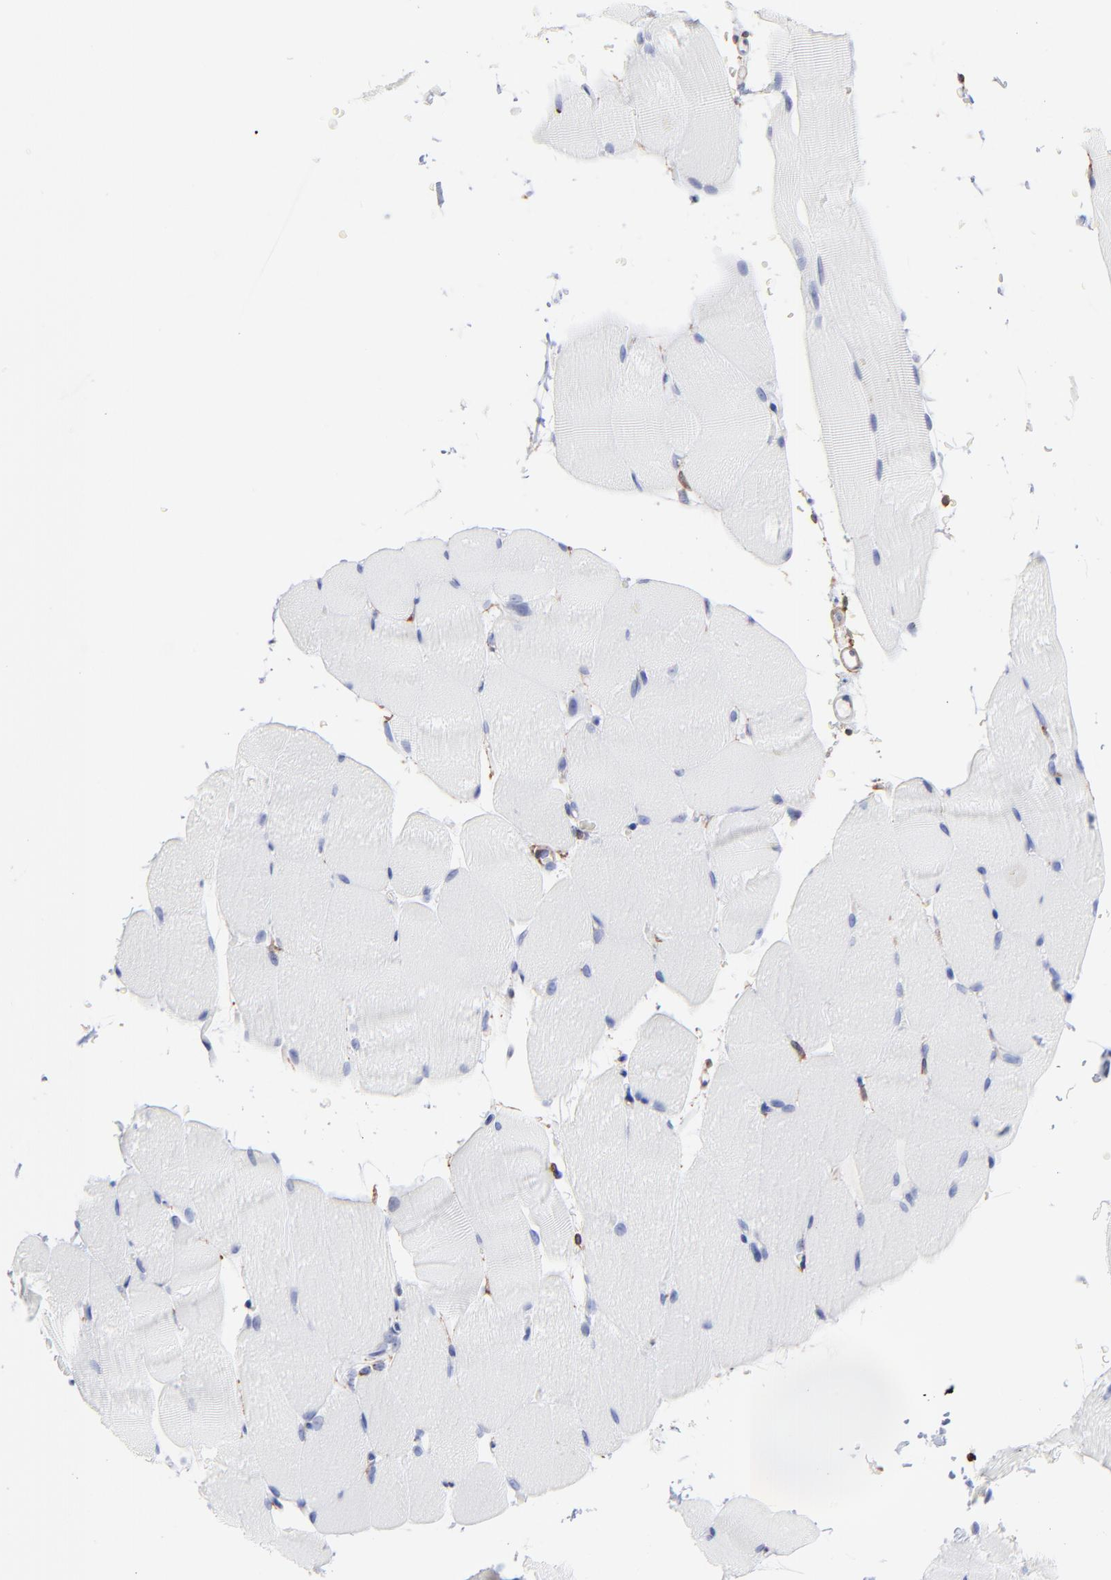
{"staining": {"intensity": "negative", "quantity": "none", "location": "none"}, "tissue": "skeletal muscle", "cell_type": "Myocytes", "image_type": "normal", "snomed": [{"axis": "morphology", "description": "Normal tissue, NOS"}, {"axis": "topography", "description": "Skeletal muscle"}, {"axis": "topography", "description": "Parathyroid gland"}], "caption": "Photomicrograph shows no protein expression in myocytes of benign skeletal muscle. (DAB immunohistochemistry (IHC) with hematoxylin counter stain).", "gene": "PDGFRB", "patient": {"sex": "female", "age": 37}}